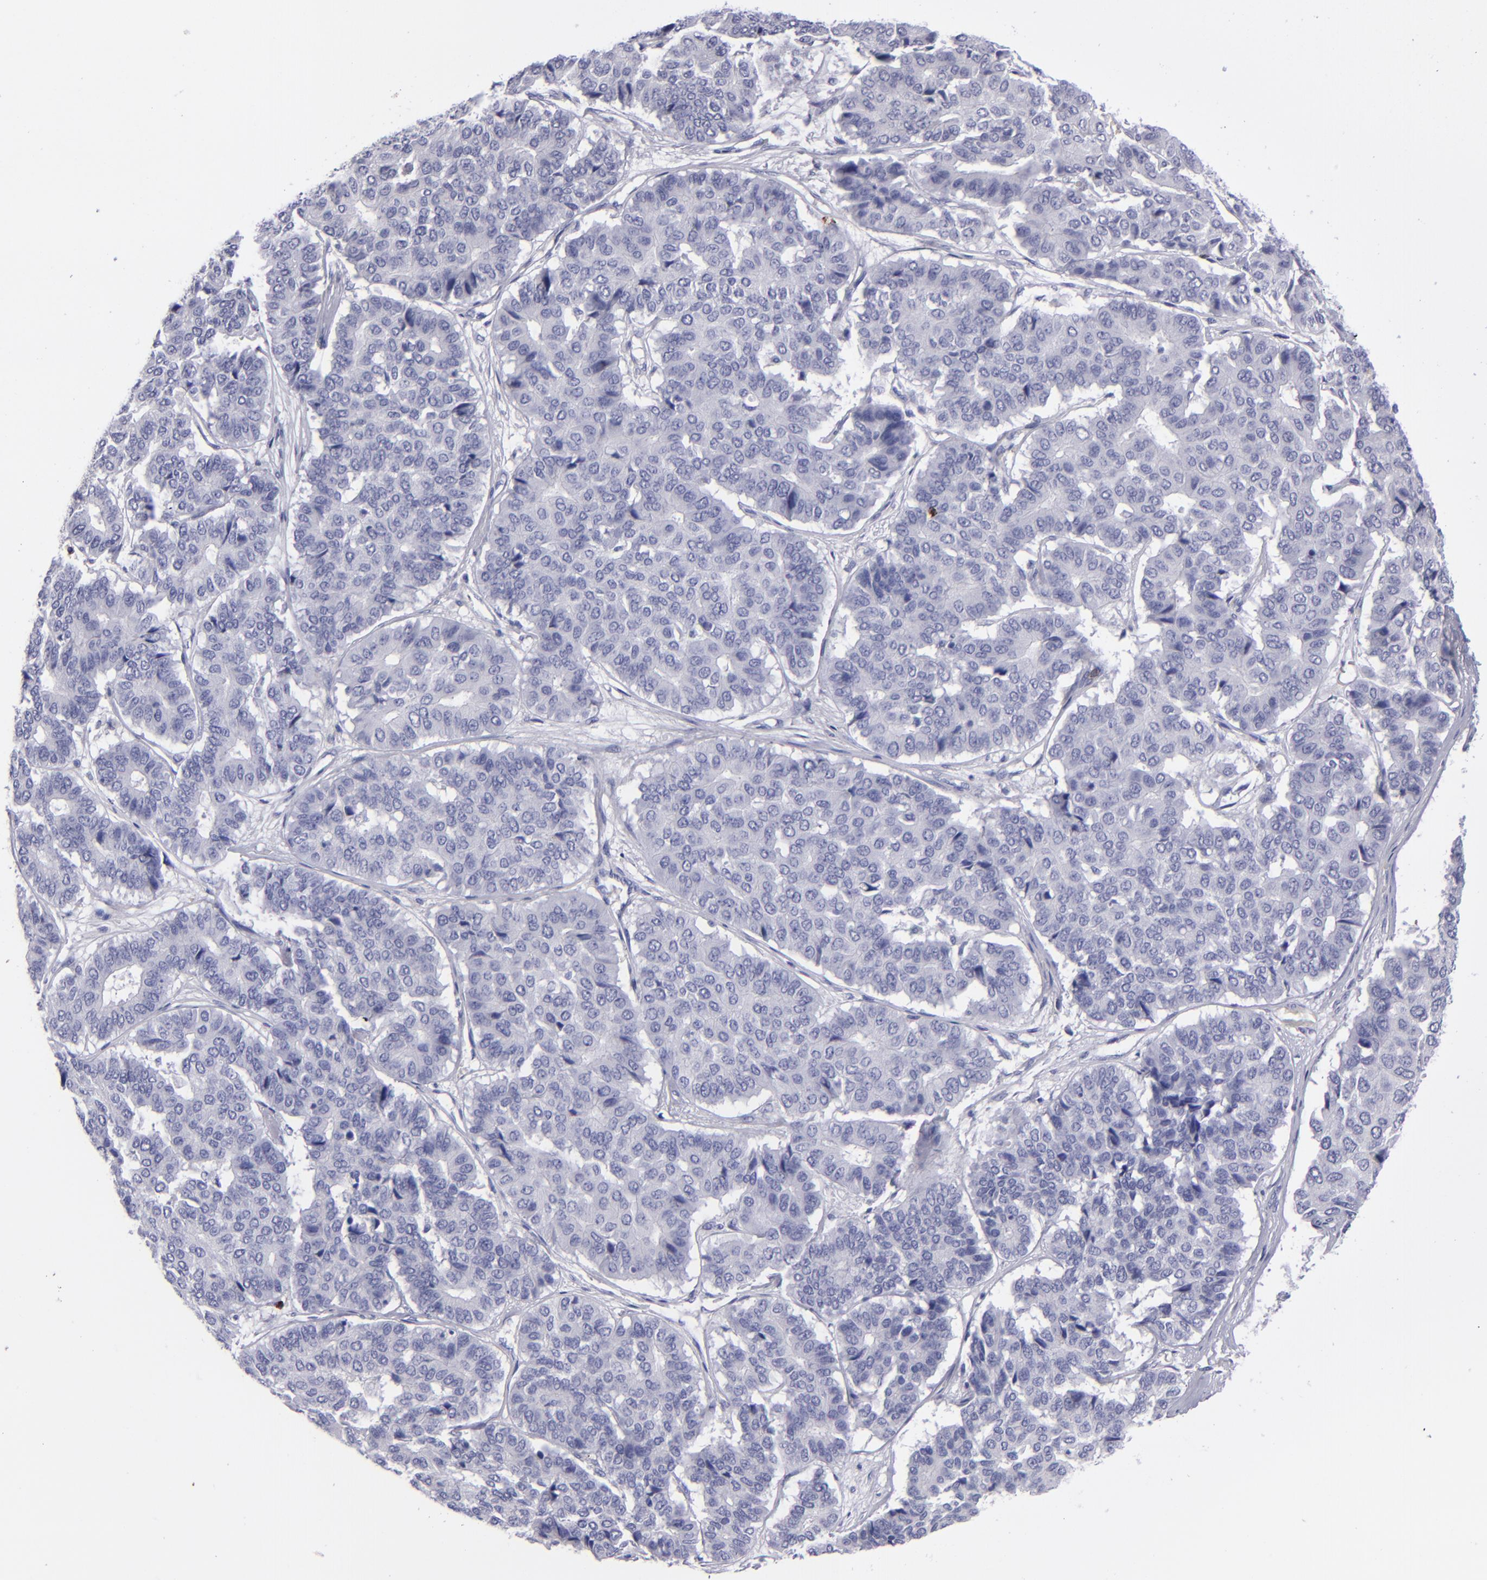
{"staining": {"intensity": "negative", "quantity": "none", "location": "none"}, "tissue": "pancreatic cancer", "cell_type": "Tumor cells", "image_type": "cancer", "snomed": [{"axis": "morphology", "description": "Adenocarcinoma, NOS"}, {"axis": "topography", "description": "Pancreas"}], "caption": "This is an immunohistochemistry histopathology image of human adenocarcinoma (pancreatic). There is no positivity in tumor cells.", "gene": "CD2", "patient": {"sex": "male", "age": 50}}